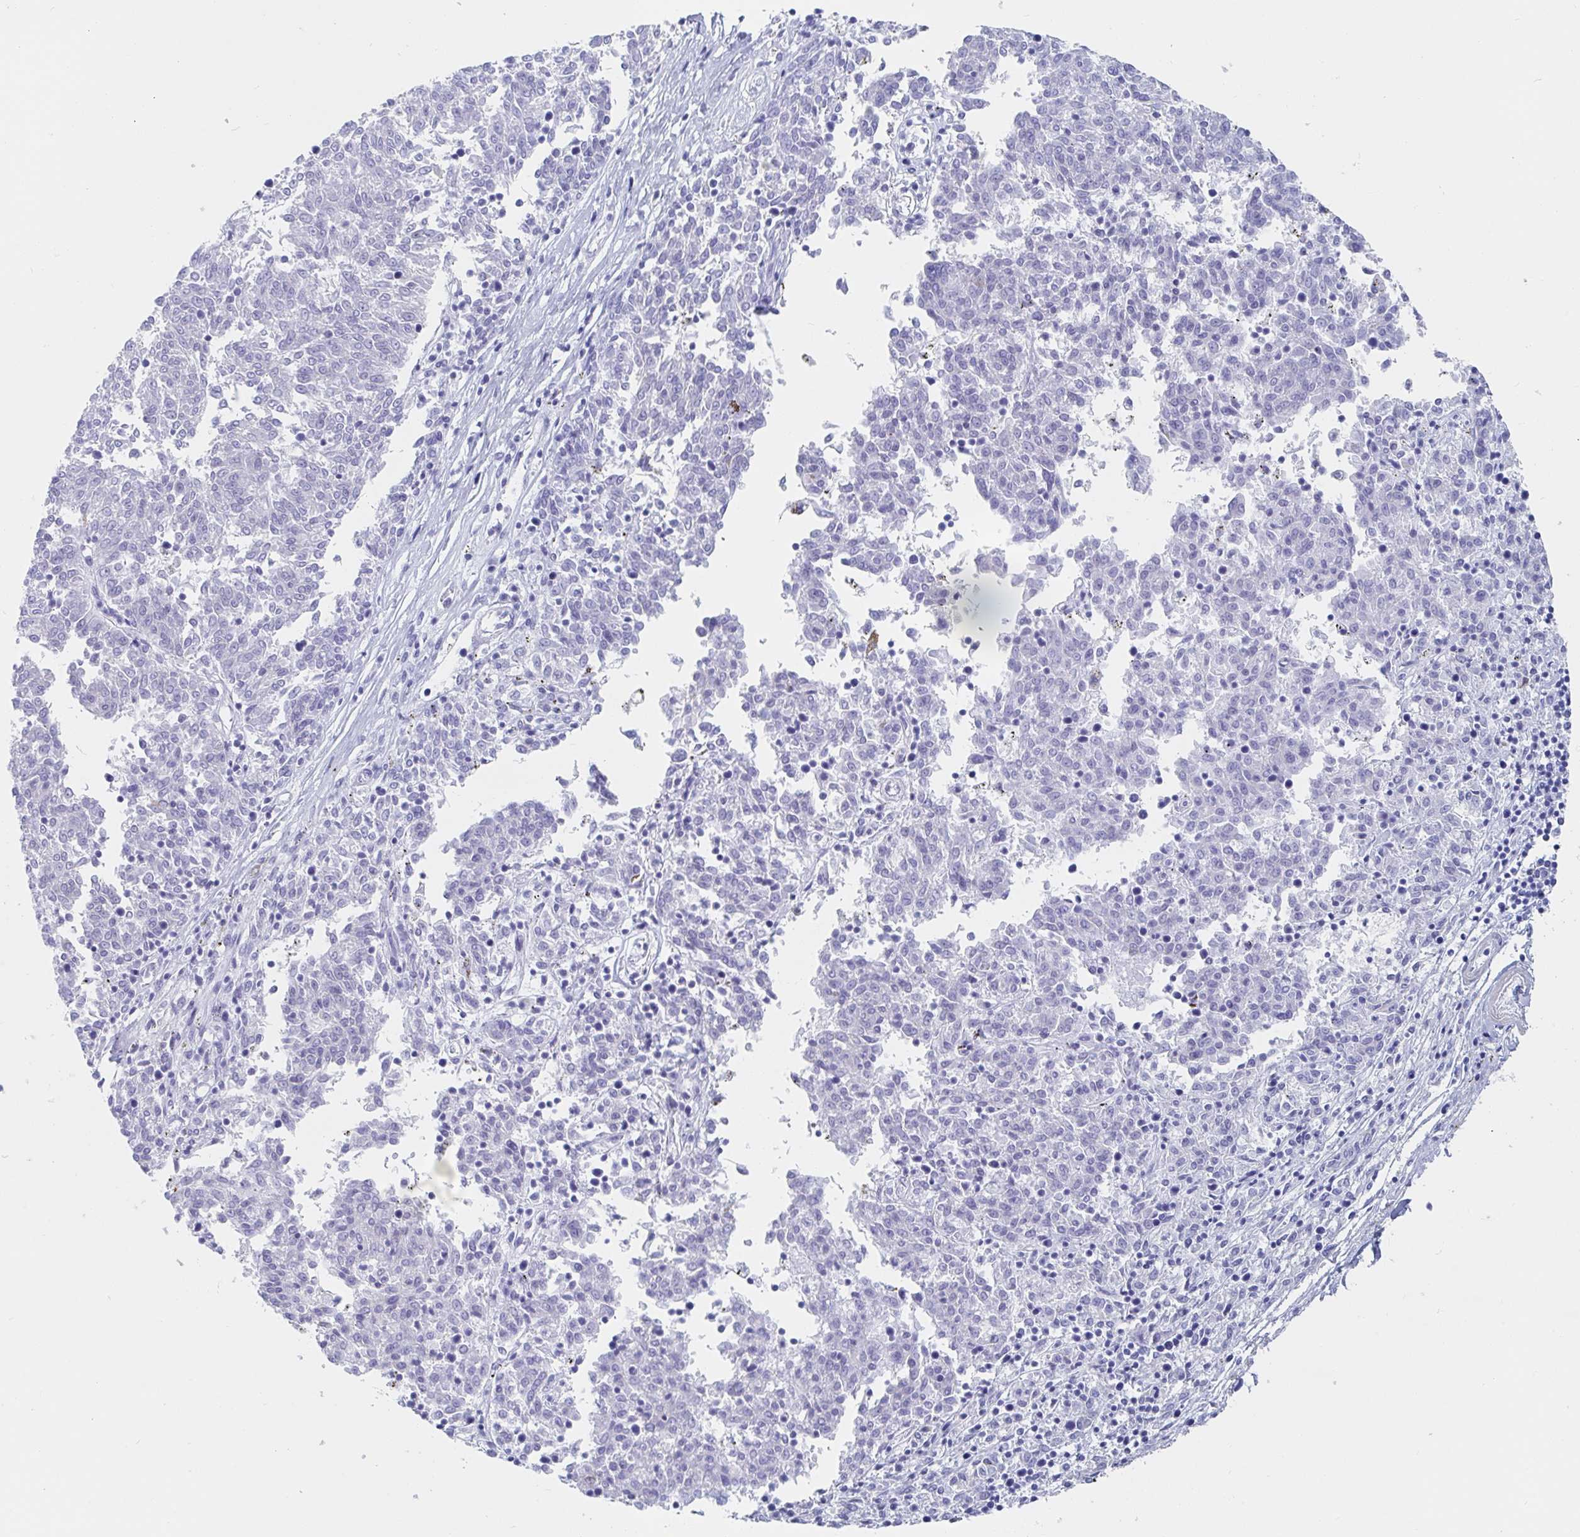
{"staining": {"intensity": "negative", "quantity": "none", "location": "none"}, "tissue": "melanoma", "cell_type": "Tumor cells", "image_type": "cancer", "snomed": [{"axis": "morphology", "description": "Malignant melanoma, NOS"}, {"axis": "topography", "description": "Skin"}], "caption": "Immunohistochemistry (IHC) histopathology image of human melanoma stained for a protein (brown), which reveals no expression in tumor cells.", "gene": "PACSIN1", "patient": {"sex": "female", "age": 72}}